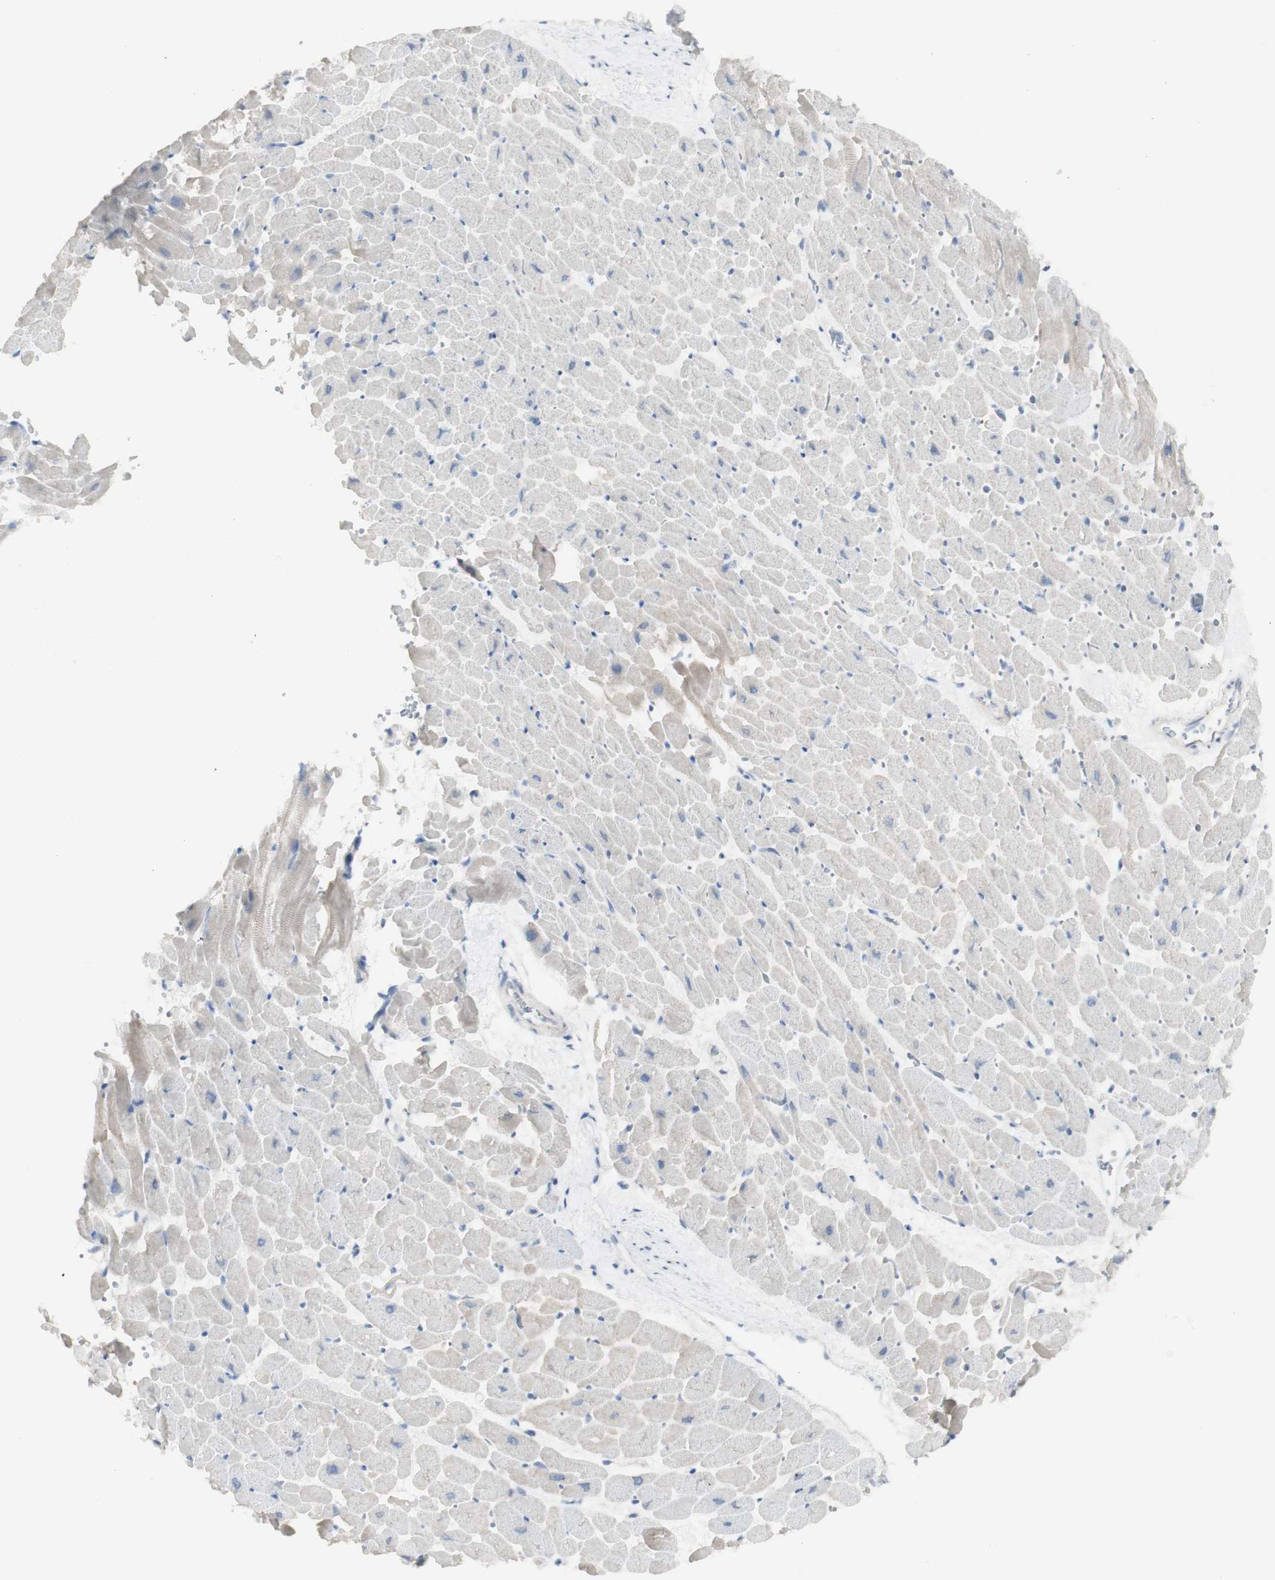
{"staining": {"intensity": "negative", "quantity": "none", "location": "none"}, "tissue": "heart muscle", "cell_type": "Cardiomyocytes", "image_type": "normal", "snomed": [{"axis": "morphology", "description": "Normal tissue, NOS"}, {"axis": "topography", "description": "Heart"}], "caption": "Immunohistochemistry image of unremarkable heart muscle: human heart muscle stained with DAB shows no significant protein positivity in cardiomyocytes.", "gene": "CD207", "patient": {"sex": "male", "age": 45}}